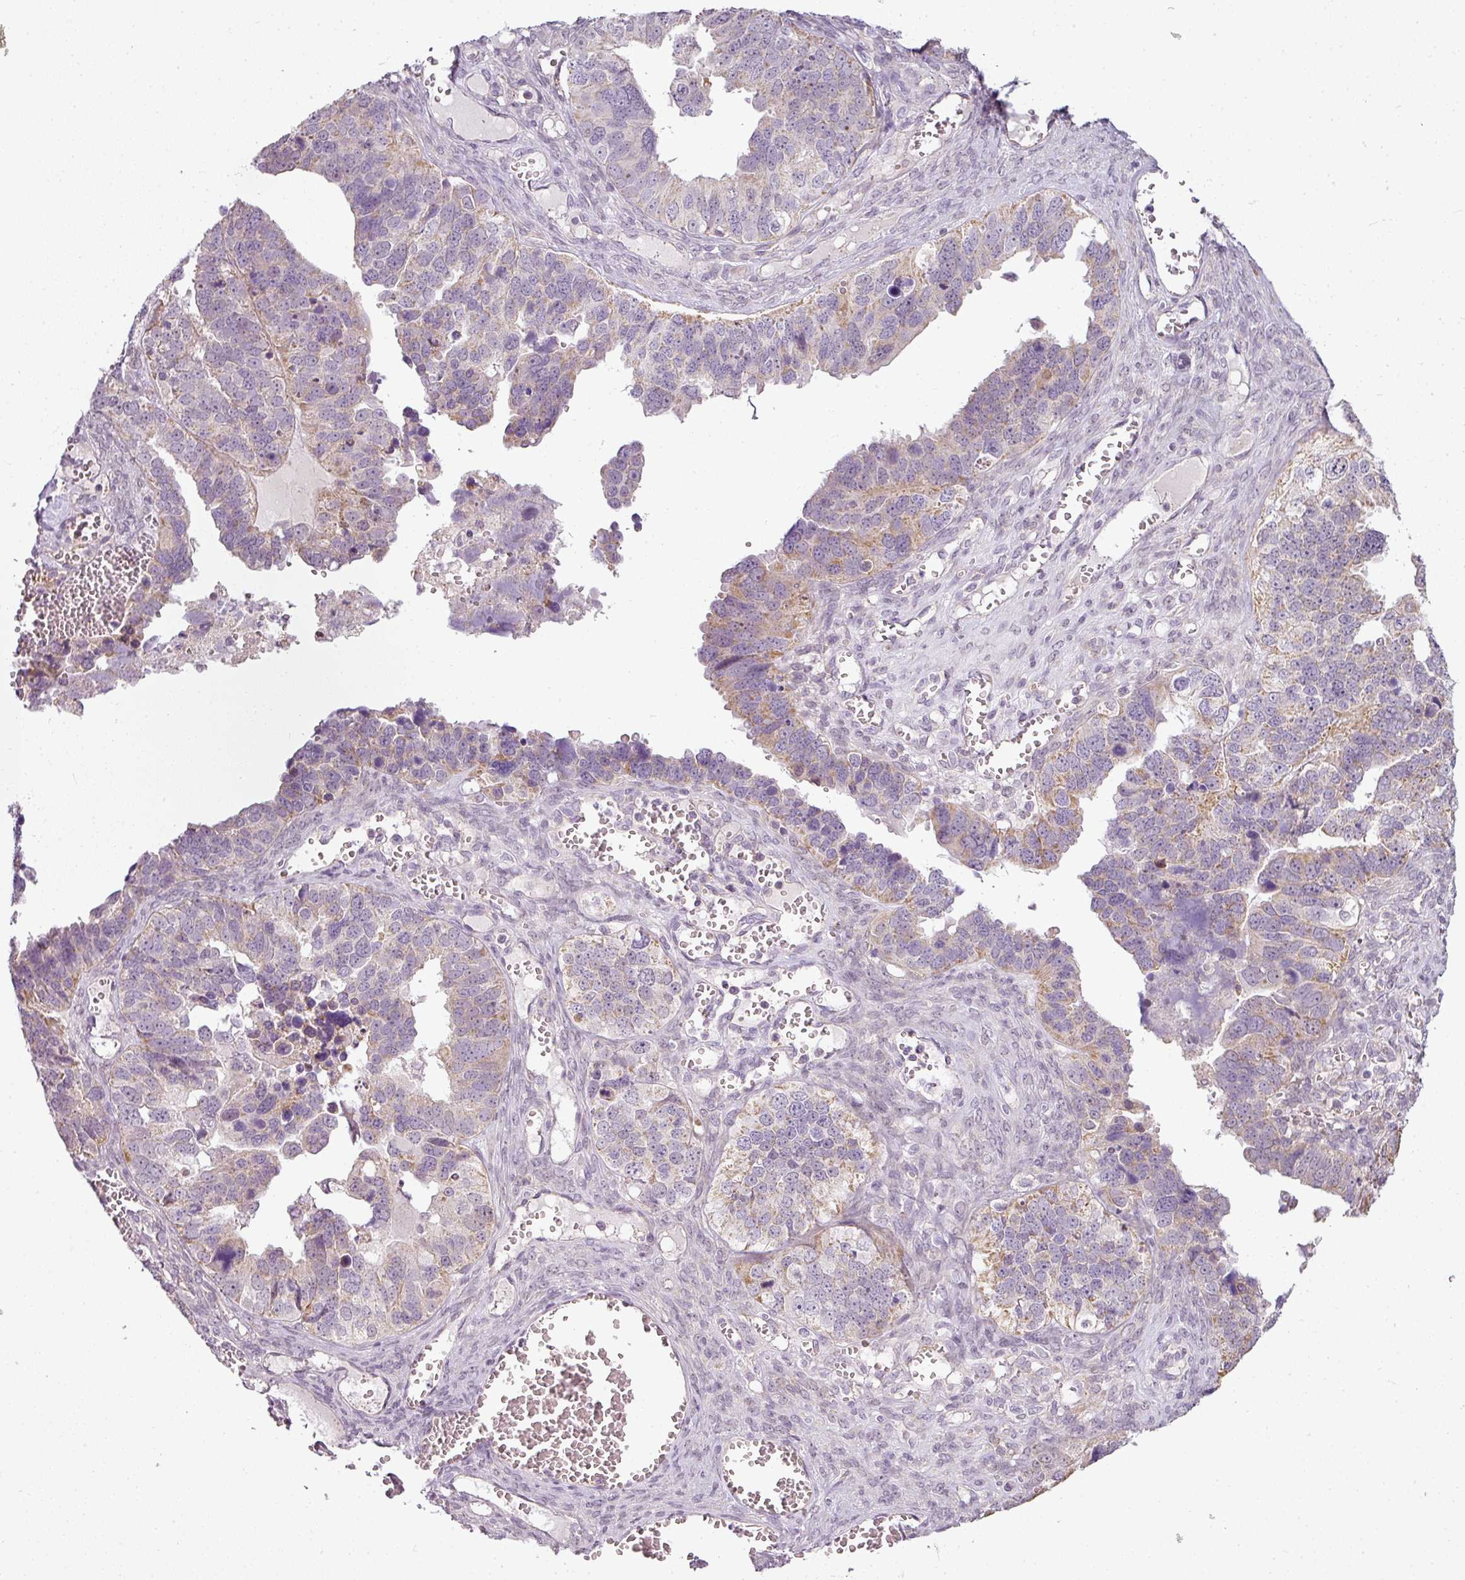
{"staining": {"intensity": "moderate", "quantity": "25%-75%", "location": "cytoplasmic/membranous"}, "tissue": "ovarian cancer", "cell_type": "Tumor cells", "image_type": "cancer", "snomed": [{"axis": "morphology", "description": "Cystadenocarcinoma, serous, NOS"}, {"axis": "topography", "description": "Ovary"}], "caption": "IHC micrograph of human ovarian cancer stained for a protein (brown), which shows medium levels of moderate cytoplasmic/membranous positivity in approximately 25%-75% of tumor cells.", "gene": "LY75", "patient": {"sex": "female", "age": 76}}